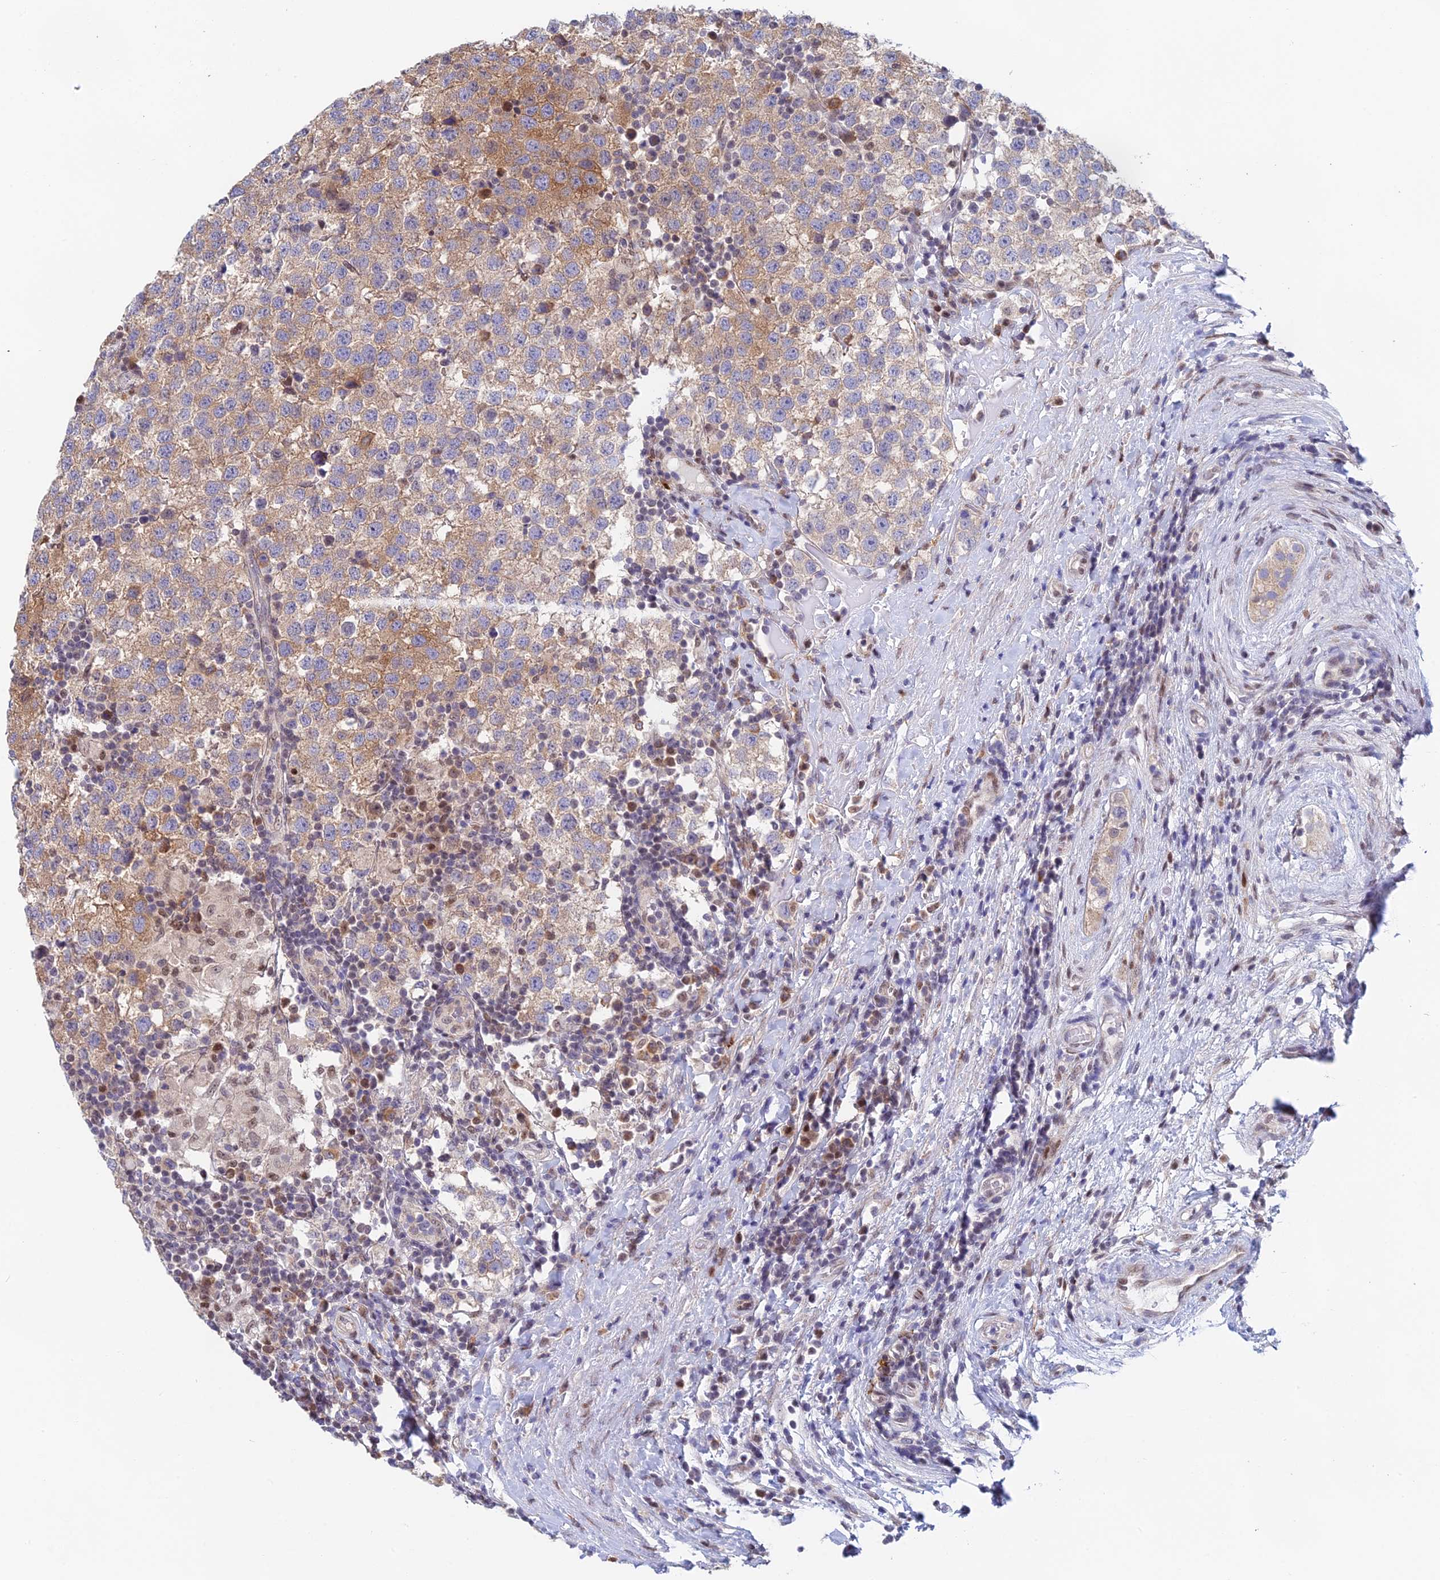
{"staining": {"intensity": "moderate", "quantity": "25%-75%", "location": "cytoplasmic/membranous"}, "tissue": "testis cancer", "cell_type": "Tumor cells", "image_type": "cancer", "snomed": [{"axis": "morphology", "description": "Seminoma, NOS"}, {"axis": "topography", "description": "Testis"}], "caption": "A photomicrograph of testis seminoma stained for a protein reveals moderate cytoplasmic/membranous brown staining in tumor cells.", "gene": "MRPL17", "patient": {"sex": "male", "age": 34}}